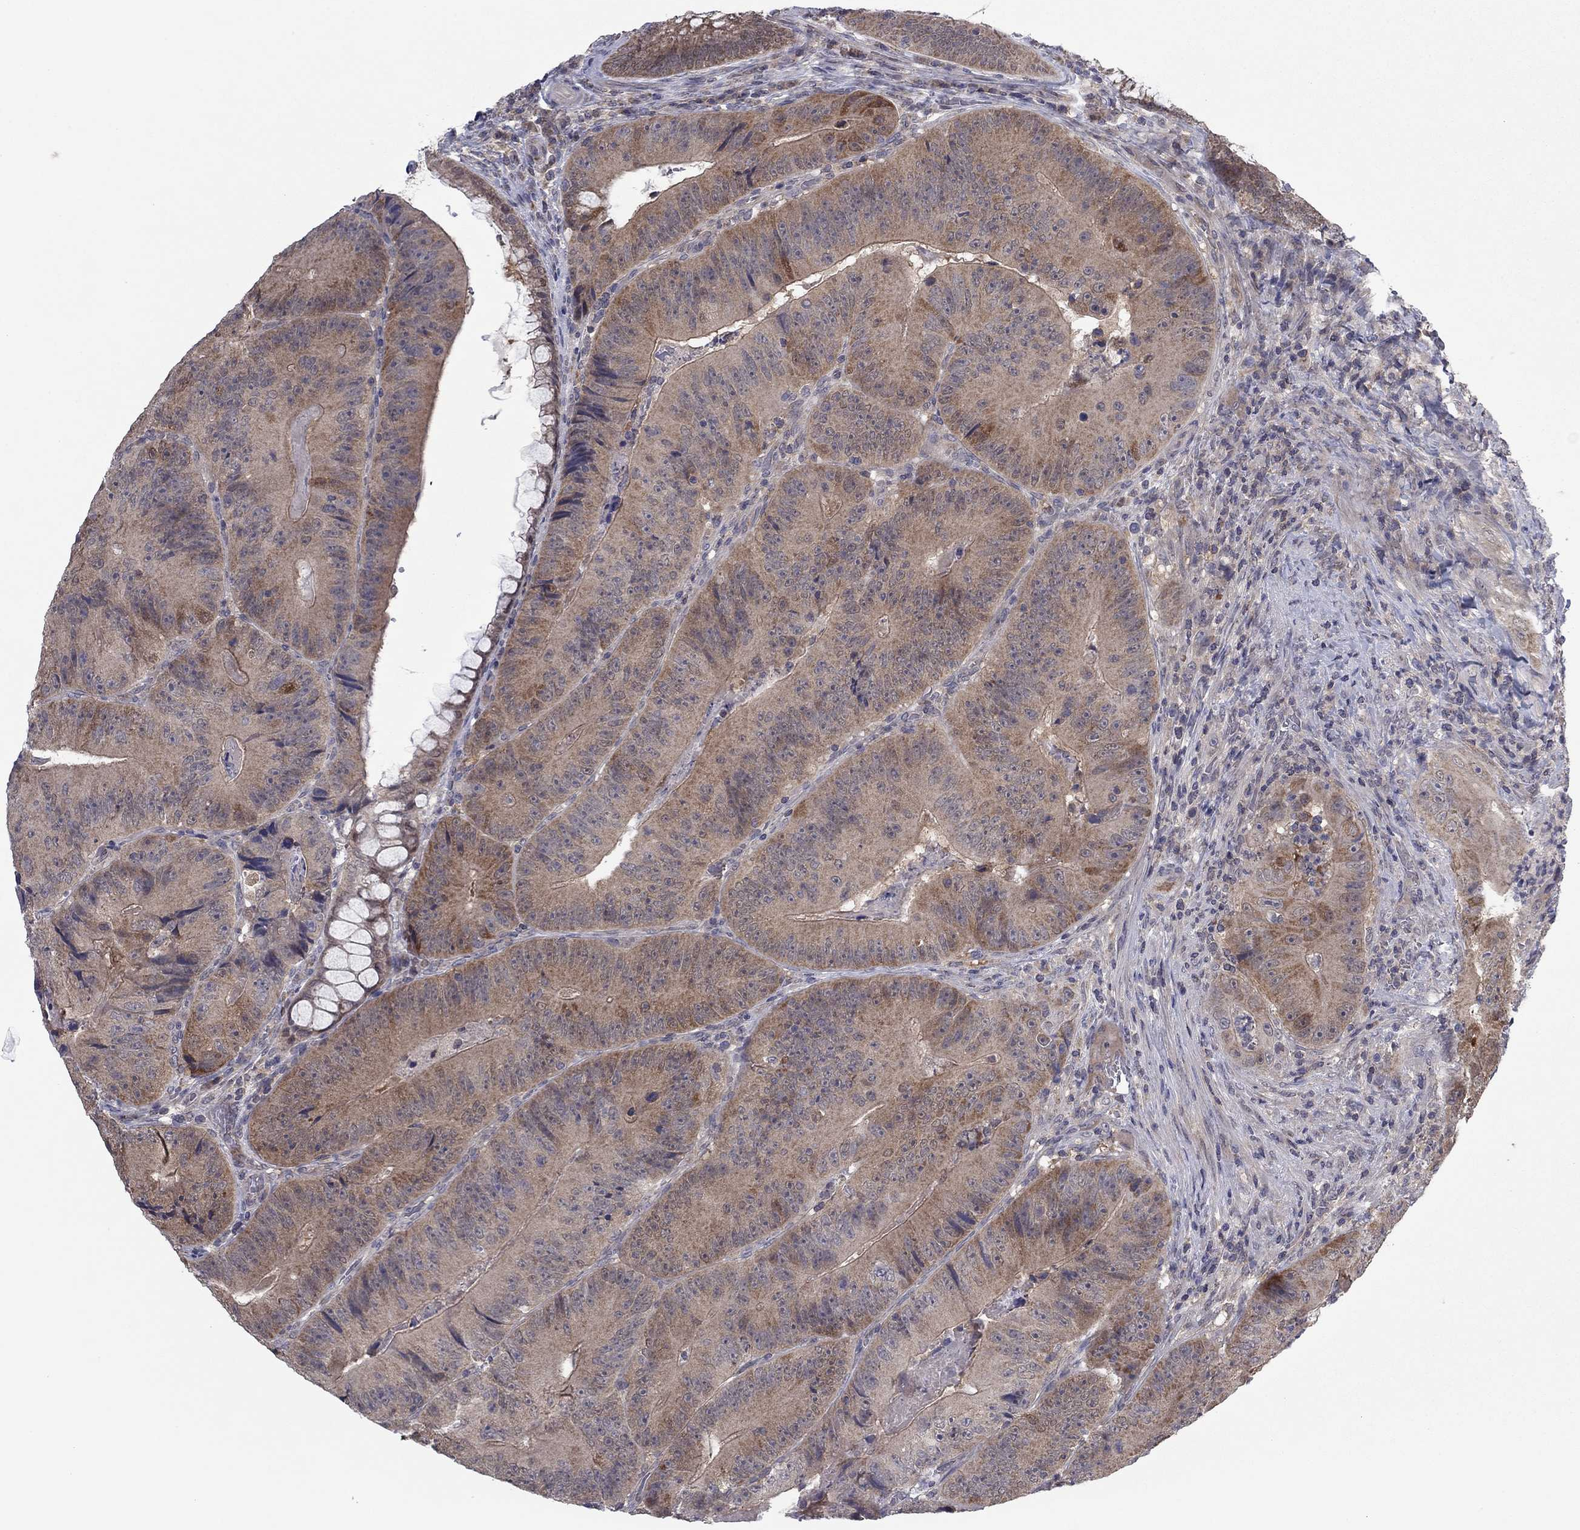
{"staining": {"intensity": "strong", "quantity": "<25%", "location": "cytoplasmic/membranous"}, "tissue": "colorectal cancer", "cell_type": "Tumor cells", "image_type": "cancer", "snomed": [{"axis": "morphology", "description": "Adenocarcinoma, NOS"}, {"axis": "topography", "description": "Colon"}], "caption": "High-power microscopy captured an immunohistochemistry (IHC) image of colorectal cancer, revealing strong cytoplasmic/membranous expression in approximately <25% of tumor cells.", "gene": "GRHPR", "patient": {"sex": "female", "age": 86}}